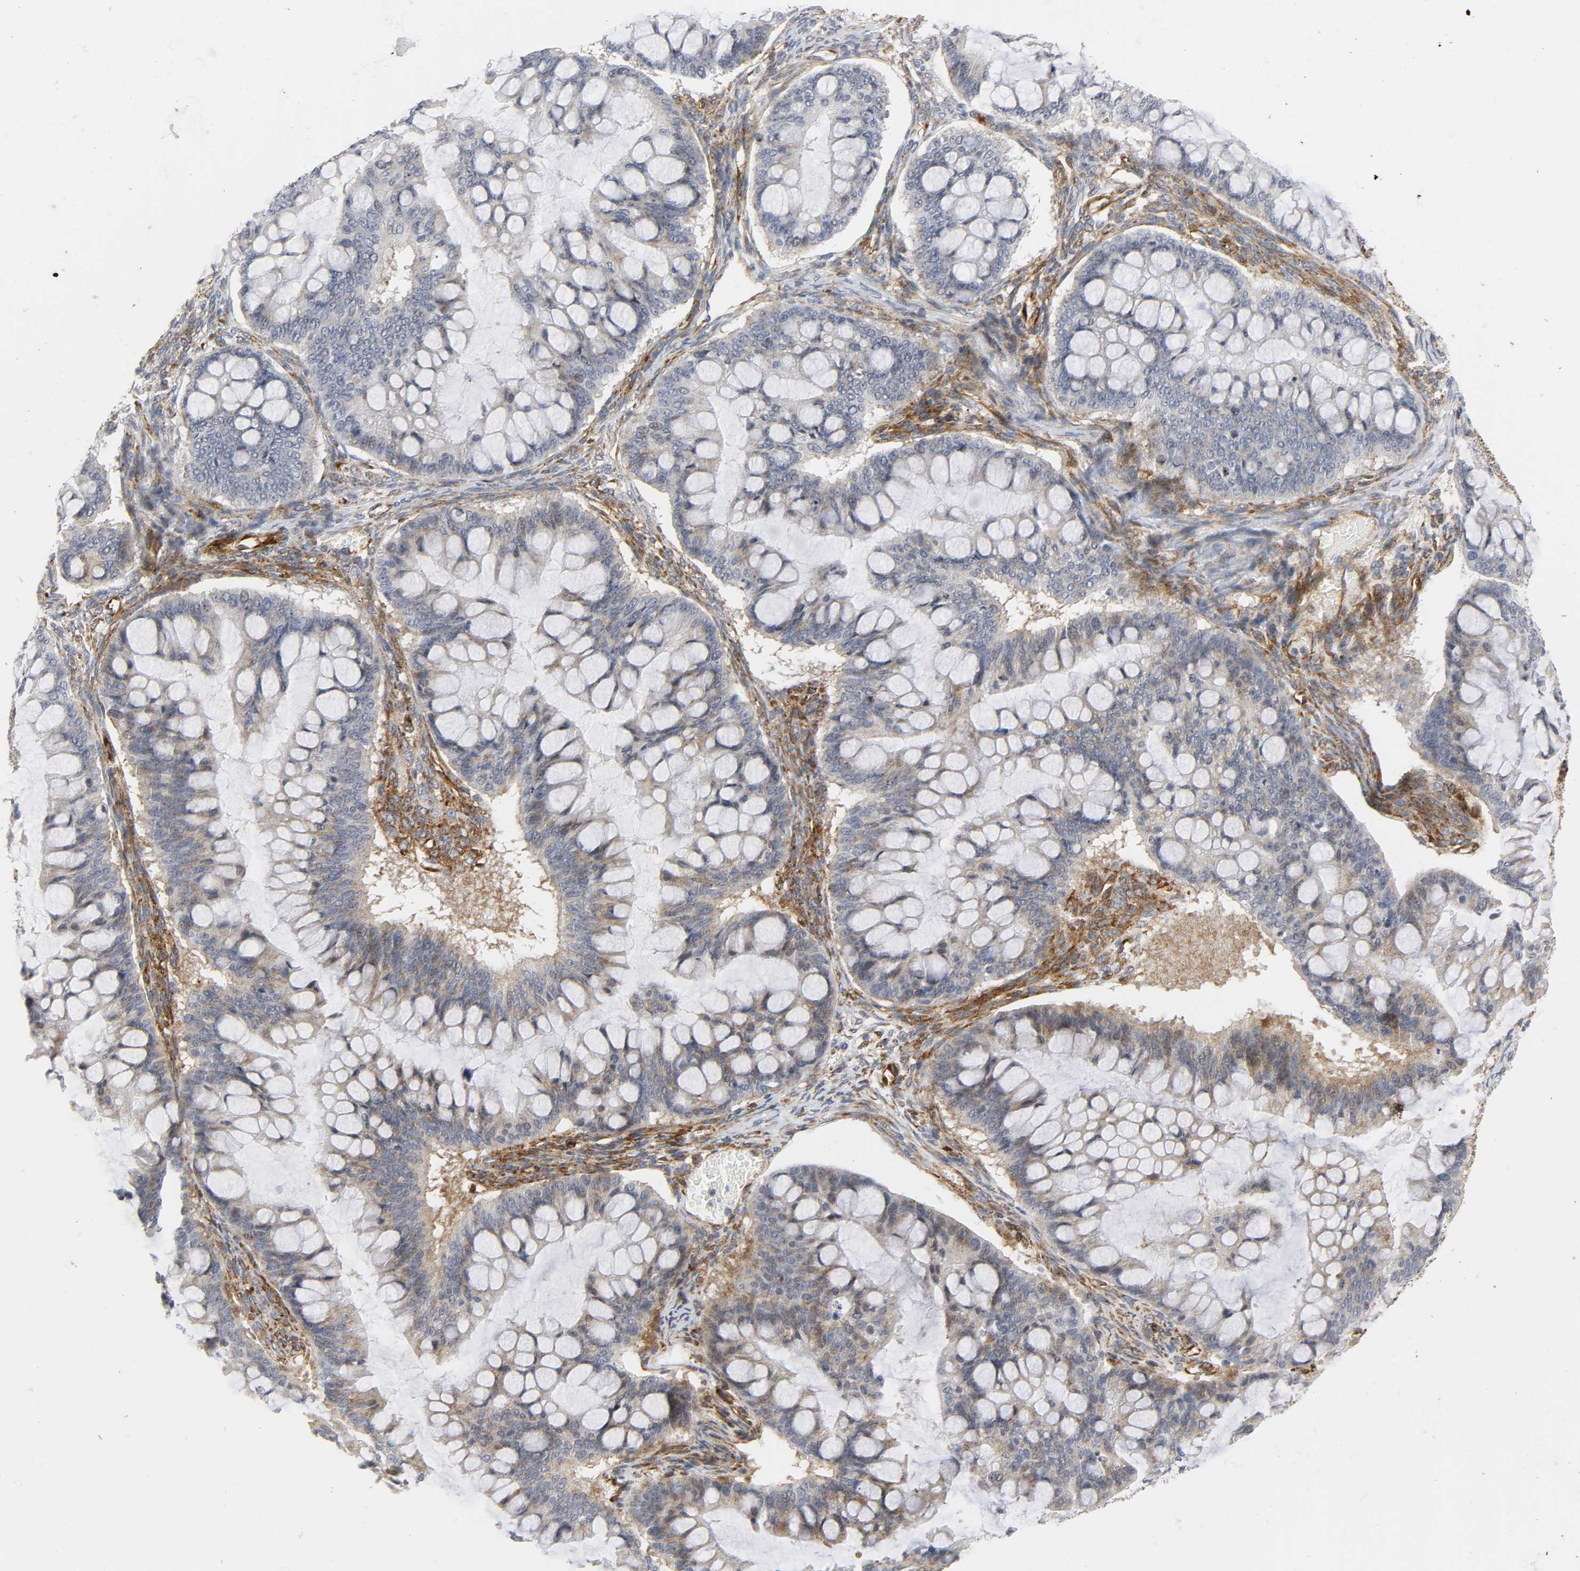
{"staining": {"intensity": "moderate", "quantity": ">75%", "location": "cytoplasmic/membranous"}, "tissue": "ovarian cancer", "cell_type": "Tumor cells", "image_type": "cancer", "snomed": [{"axis": "morphology", "description": "Cystadenocarcinoma, mucinous, NOS"}, {"axis": "topography", "description": "Ovary"}], "caption": "Ovarian cancer (mucinous cystadenocarcinoma) was stained to show a protein in brown. There is medium levels of moderate cytoplasmic/membranous staining in about >75% of tumor cells.", "gene": "DOCK1", "patient": {"sex": "female", "age": 73}}